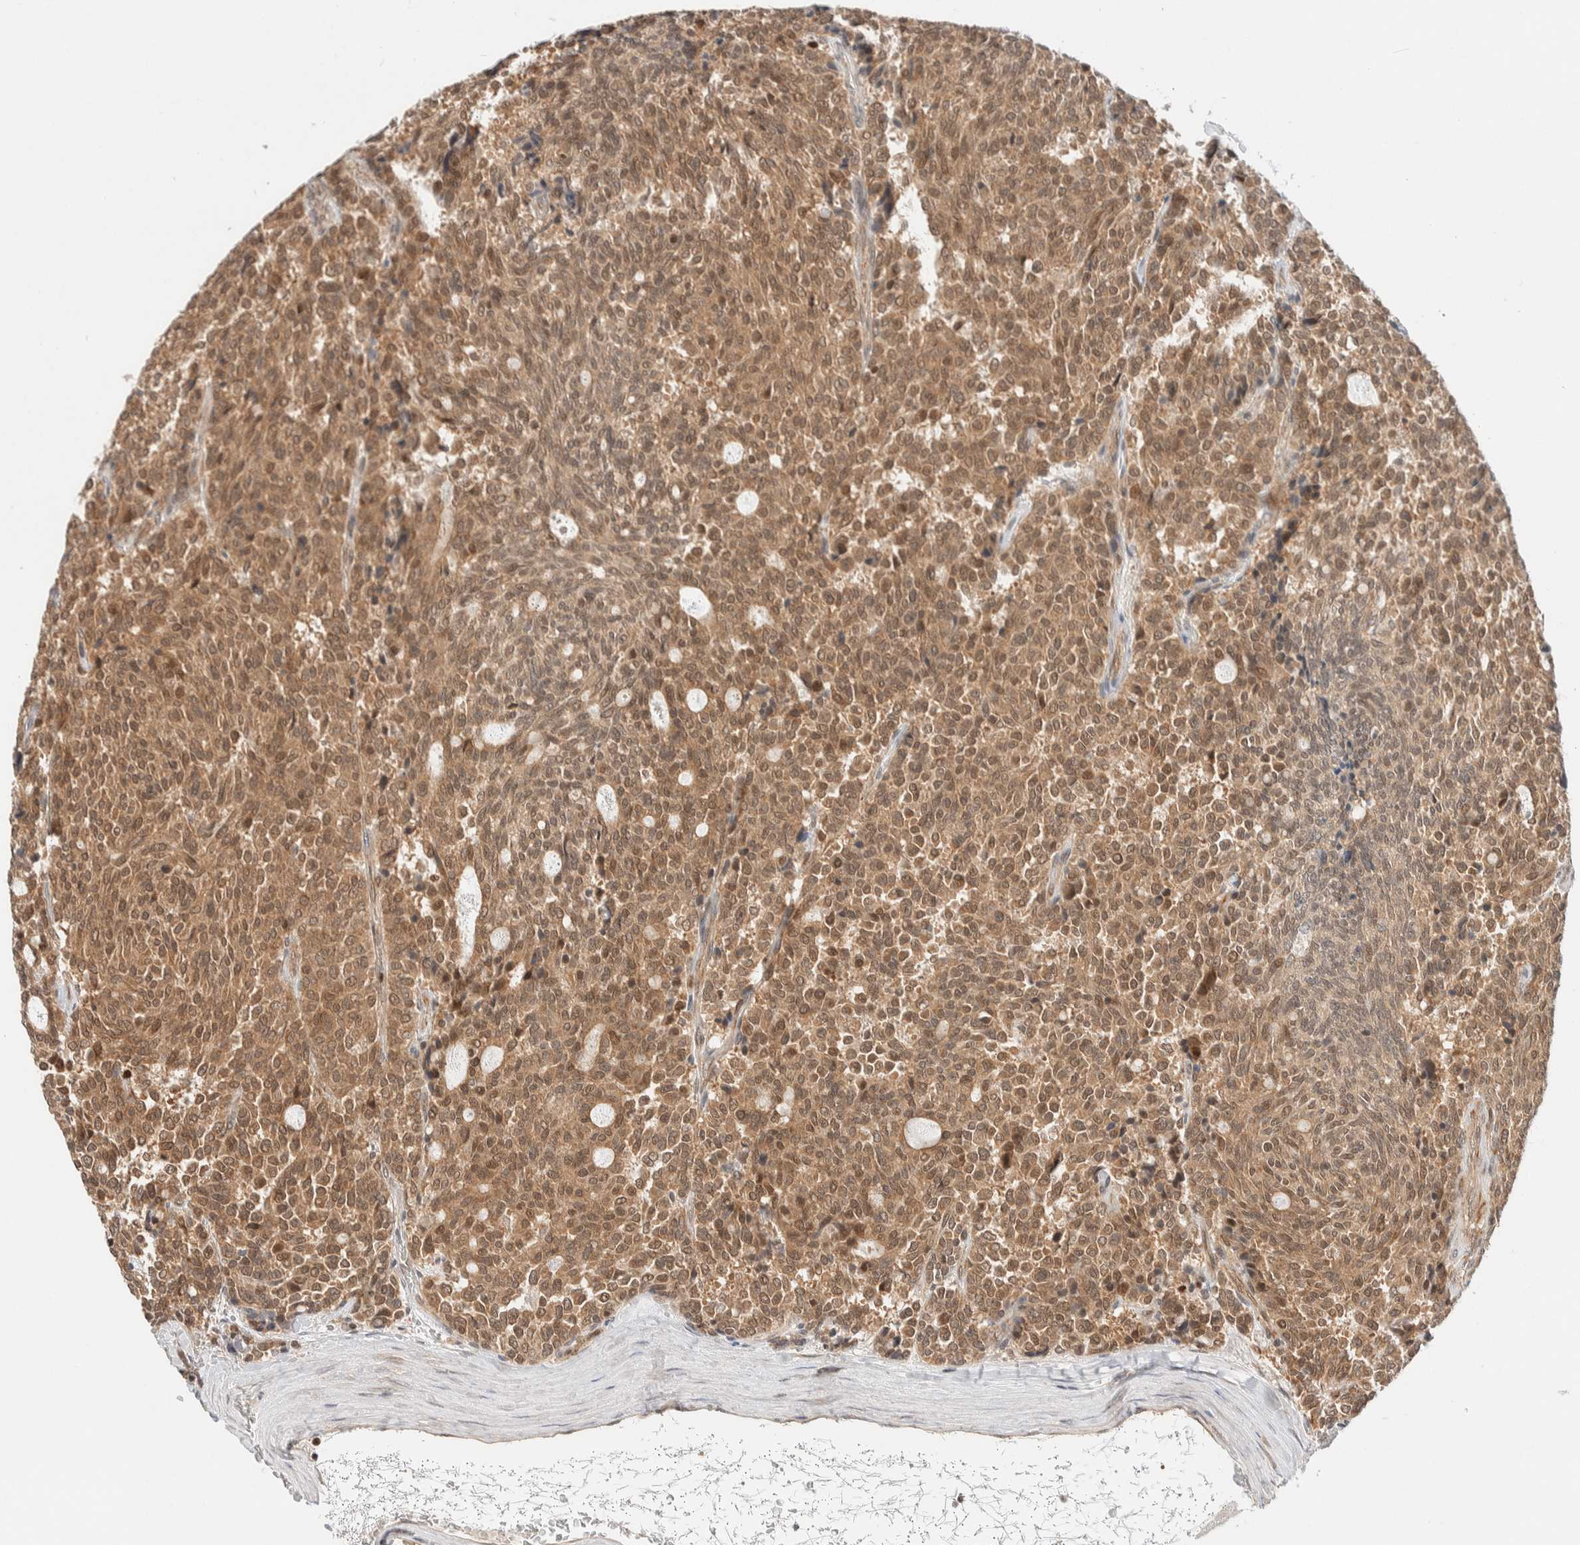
{"staining": {"intensity": "moderate", "quantity": ">75%", "location": "cytoplasmic/membranous,nuclear"}, "tissue": "carcinoid", "cell_type": "Tumor cells", "image_type": "cancer", "snomed": [{"axis": "morphology", "description": "Carcinoid, malignant, NOS"}, {"axis": "topography", "description": "Pancreas"}], "caption": "Immunohistochemical staining of human carcinoid (malignant) displays medium levels of moderate cytoplasmic/membranous and nuclear expression in approximately >75% of tumor cells.", "gene": "C8orf76", "patient": {"sex": "female", "age": 54}}